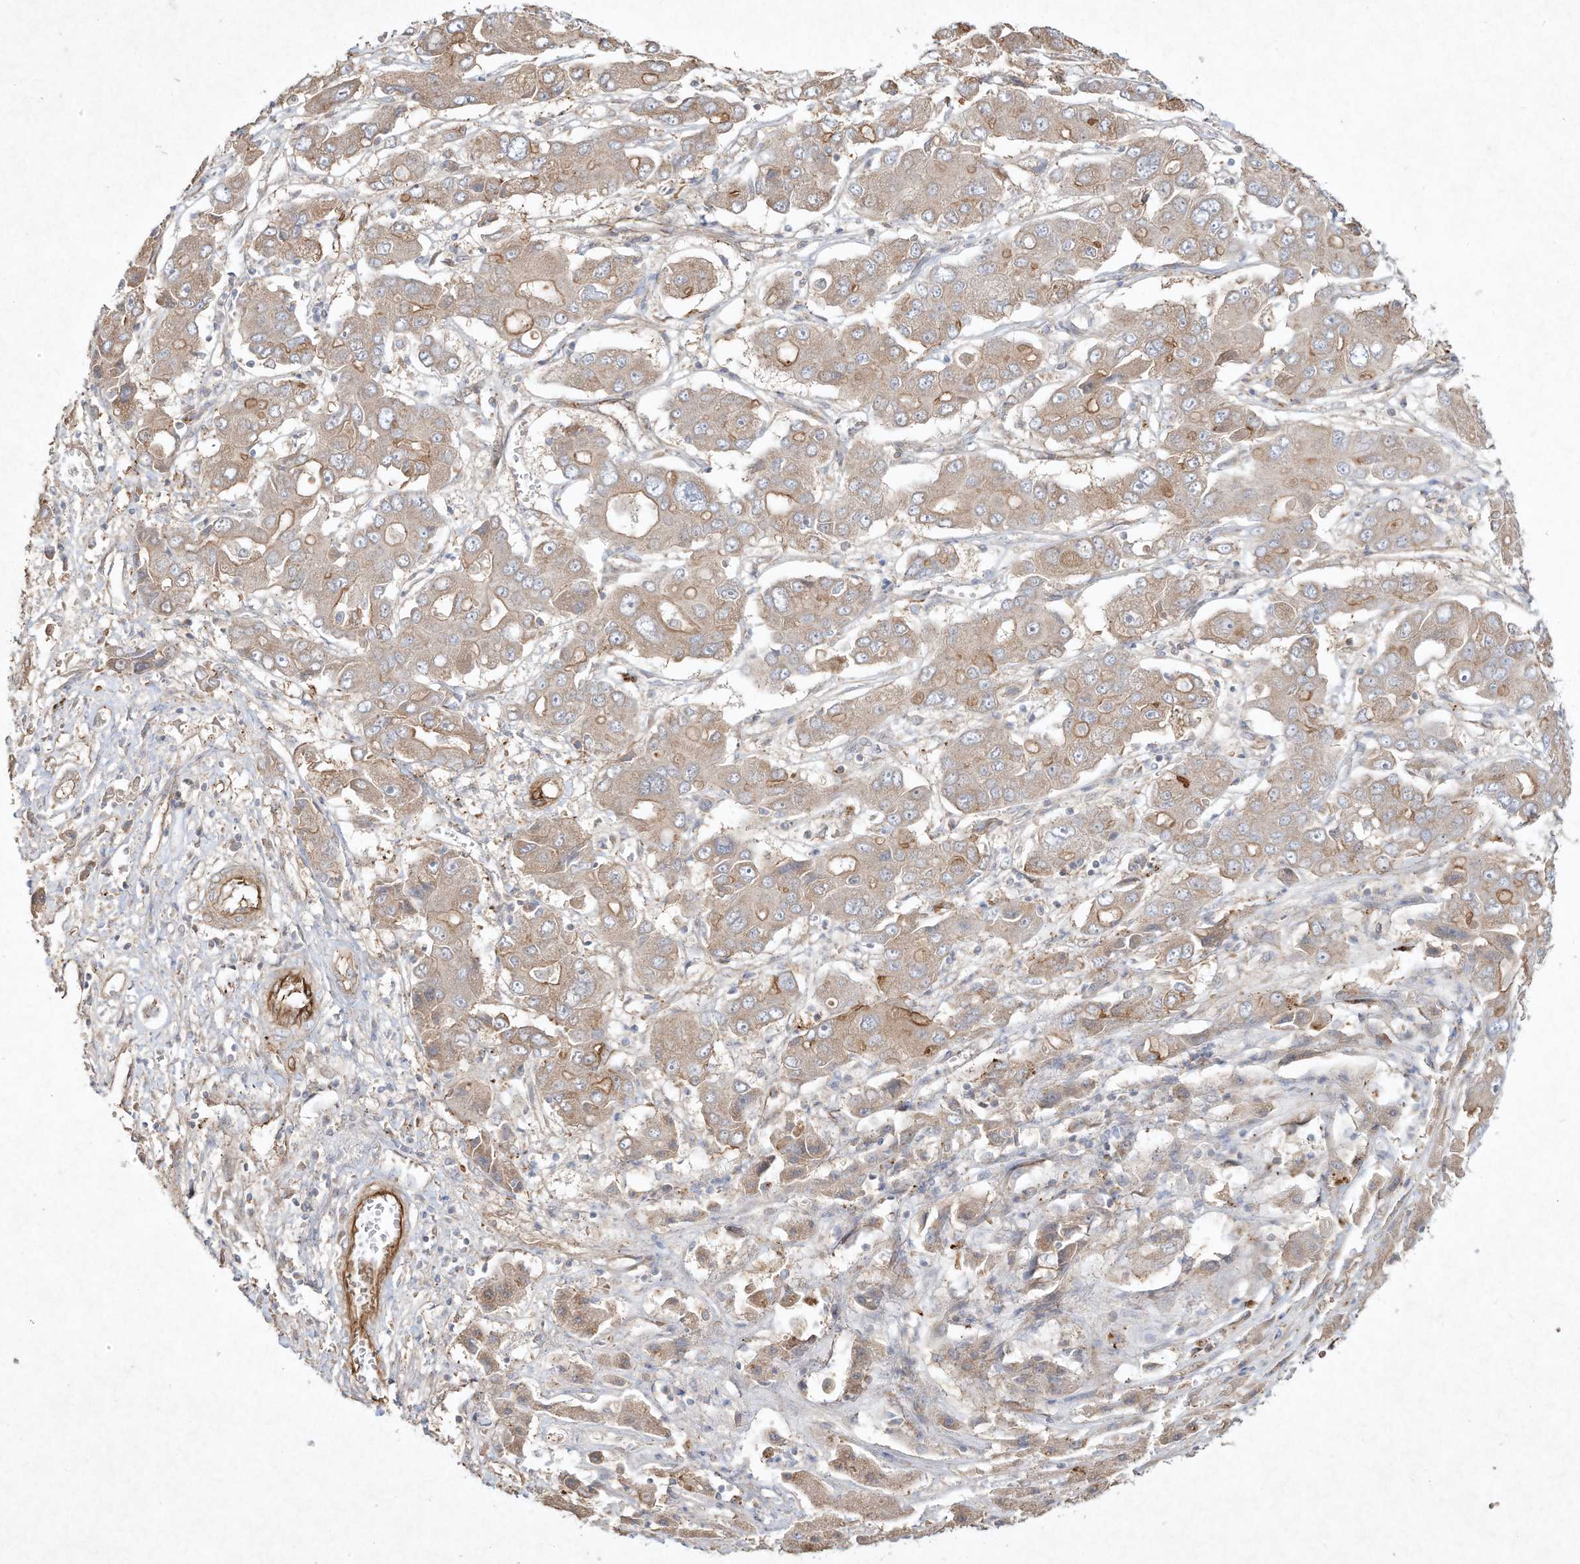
{"staining": {"intensity": "weak", "quantity": ">75%", "location": "cytoplasmic/membranous"}, "tissue": "liver cancer", "cell_type": "Tumor cells", "image_type": "cancer", "snomed": [{"axis": "morphology", "description": "Cholangiocarcinoma"}, {"axis": "topography", "description": "Liver"}], "caption": "Brown immunohistochemical staining in human liver cholangiocarcinoma reveals weak cytoplasmic/membranous staining in about >75% of tumor cells.", "gene": "HTR5A", "patient": {"sex": "male", "age": 67}}